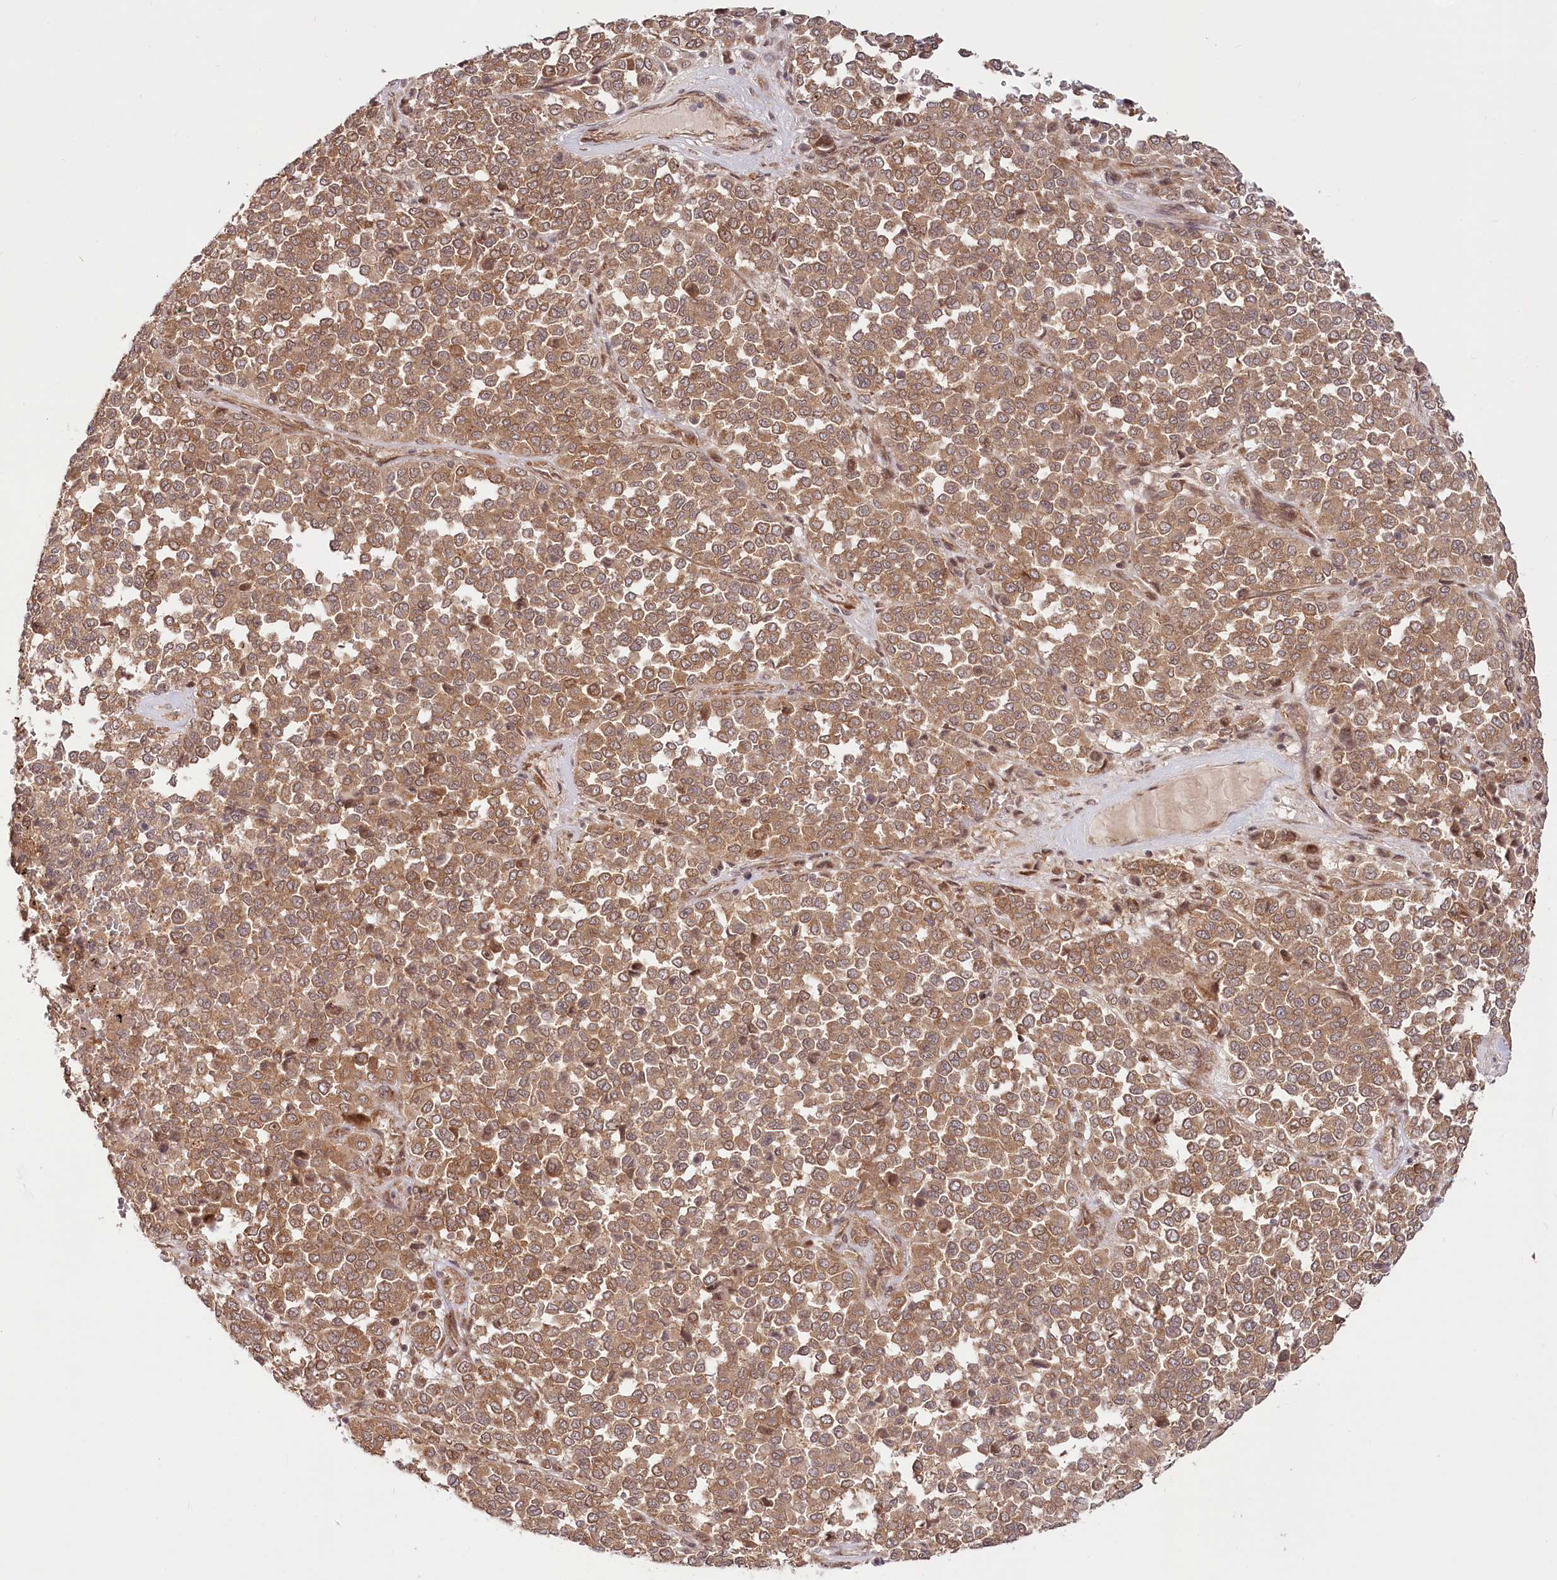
{"staining": {"intensity": "moderate", "quantity": ">75%", "location": "cytoplasmic/membranous"}, "tissue": "melanoma", "cell_type": "Tumor cells", "image_type": "cancer", "snomed": [{"axis": "morphology", "description": "Malignant melanoma, Metastatic site"}, {"axis": "topography", "description": "Pancreas"}], "caption": "Moderate cytoplasmic/membranous positivity for a protein is seen in about >75% of tumor cells of melanoma using immunohistochemistry.", "gene": "CEP70", "patient": {"sex": "female", "age": 30}}